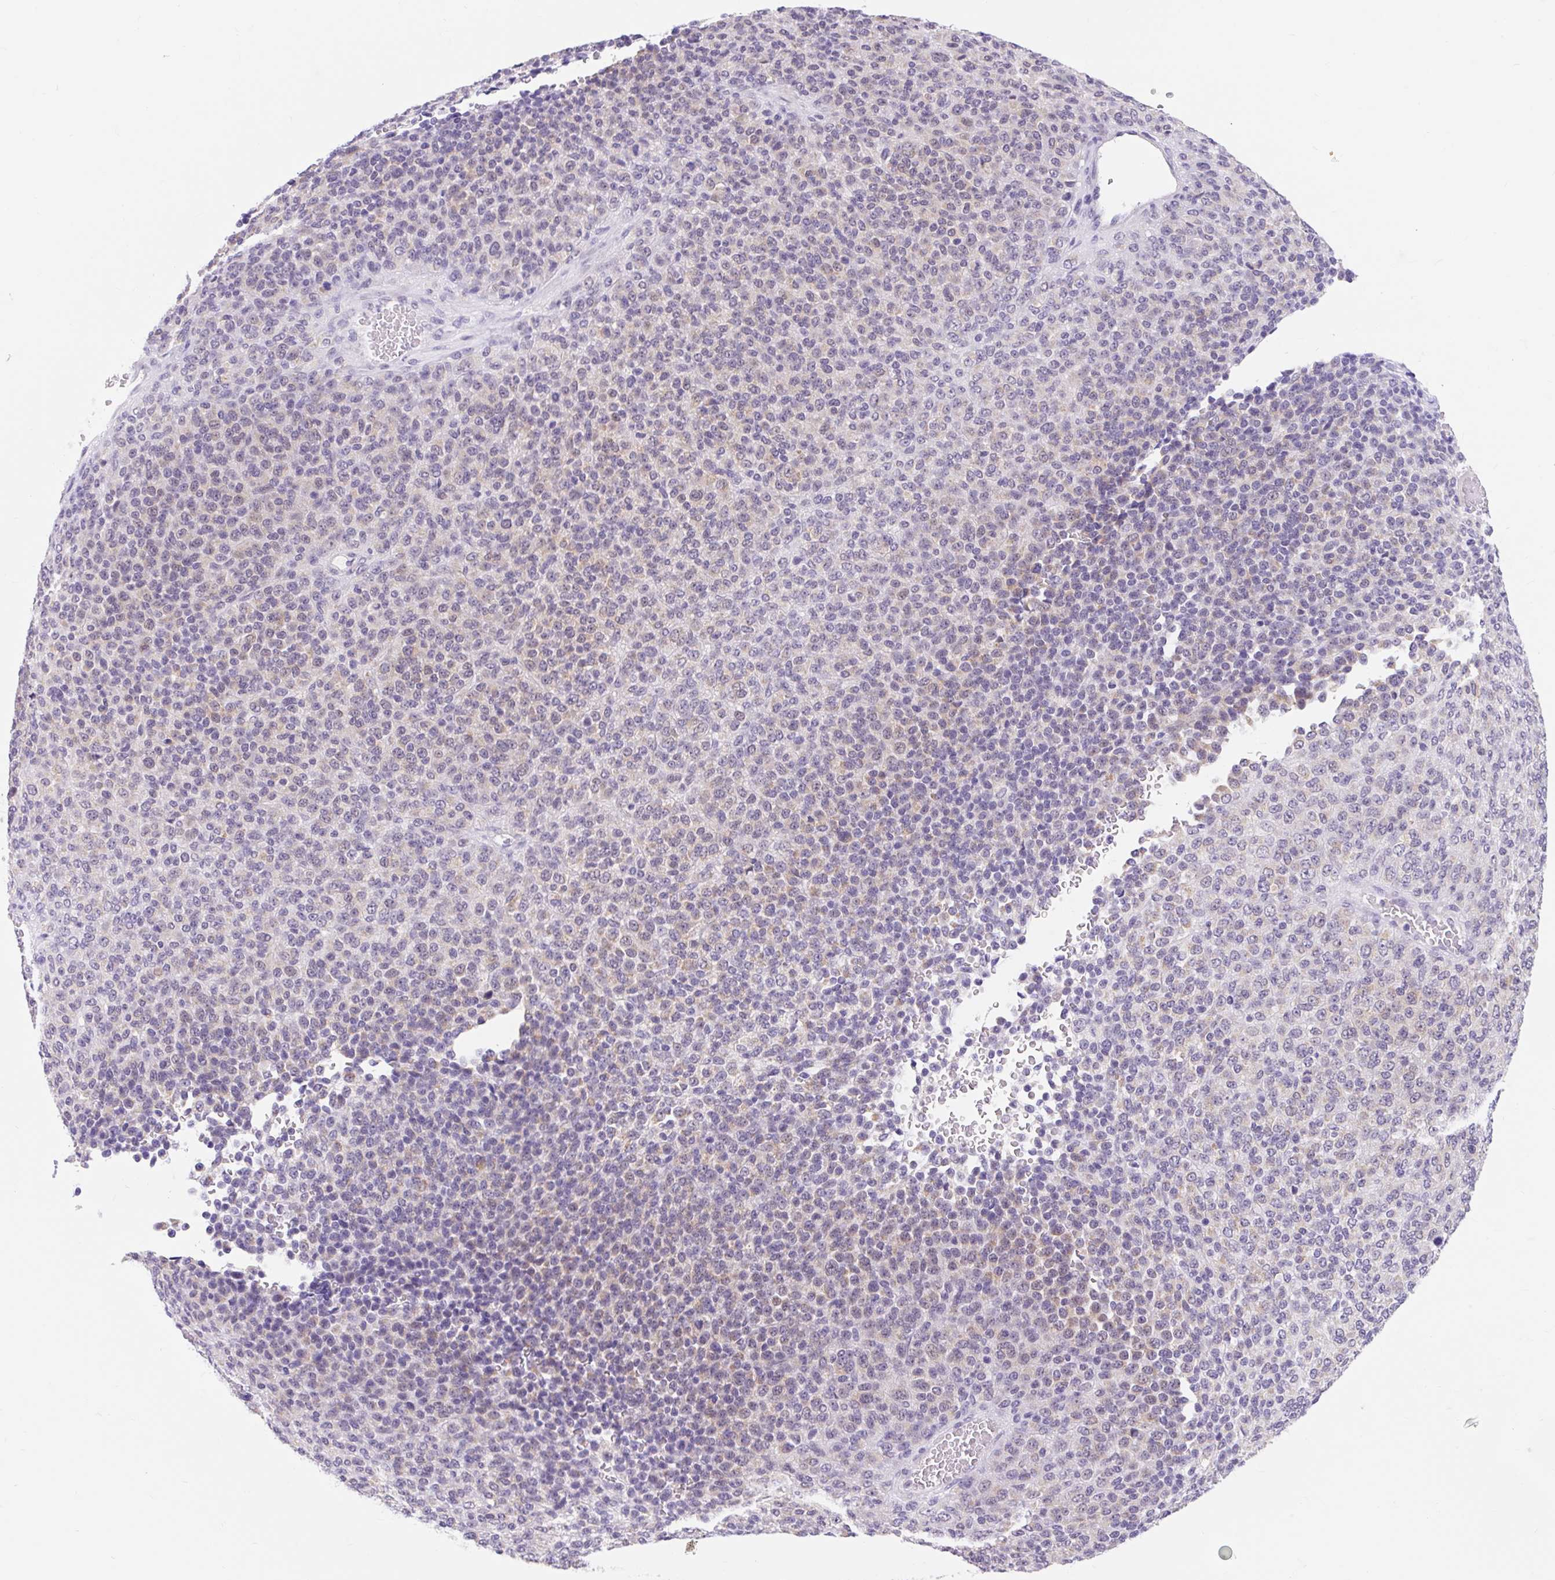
{"staining": {"intensity": "weak", "quantity": "<25%", "location": "cytoplasmic/membranous"}, "tissue": "melanoma", "cell_type": "Tumor cells", "image_type": "cancer", "snomed": [{"axis": "morphology", "description": "Malignant melanoma, Metastatic site"}, {"axis": "topography", "description": "Brain"}], "caption": "The histopathology image displays no staining of tumor cells in malignant melanoma (metastatic site). Brightfield microscopy of immunohistochemistry (IHC) stained with DAB (3,3'-diaminobenzidine) (brown) and hematoxylin (blue), captured at high magnification.", "gene": "ITPK1", "patient": {"sex": "female", "age": 56}}